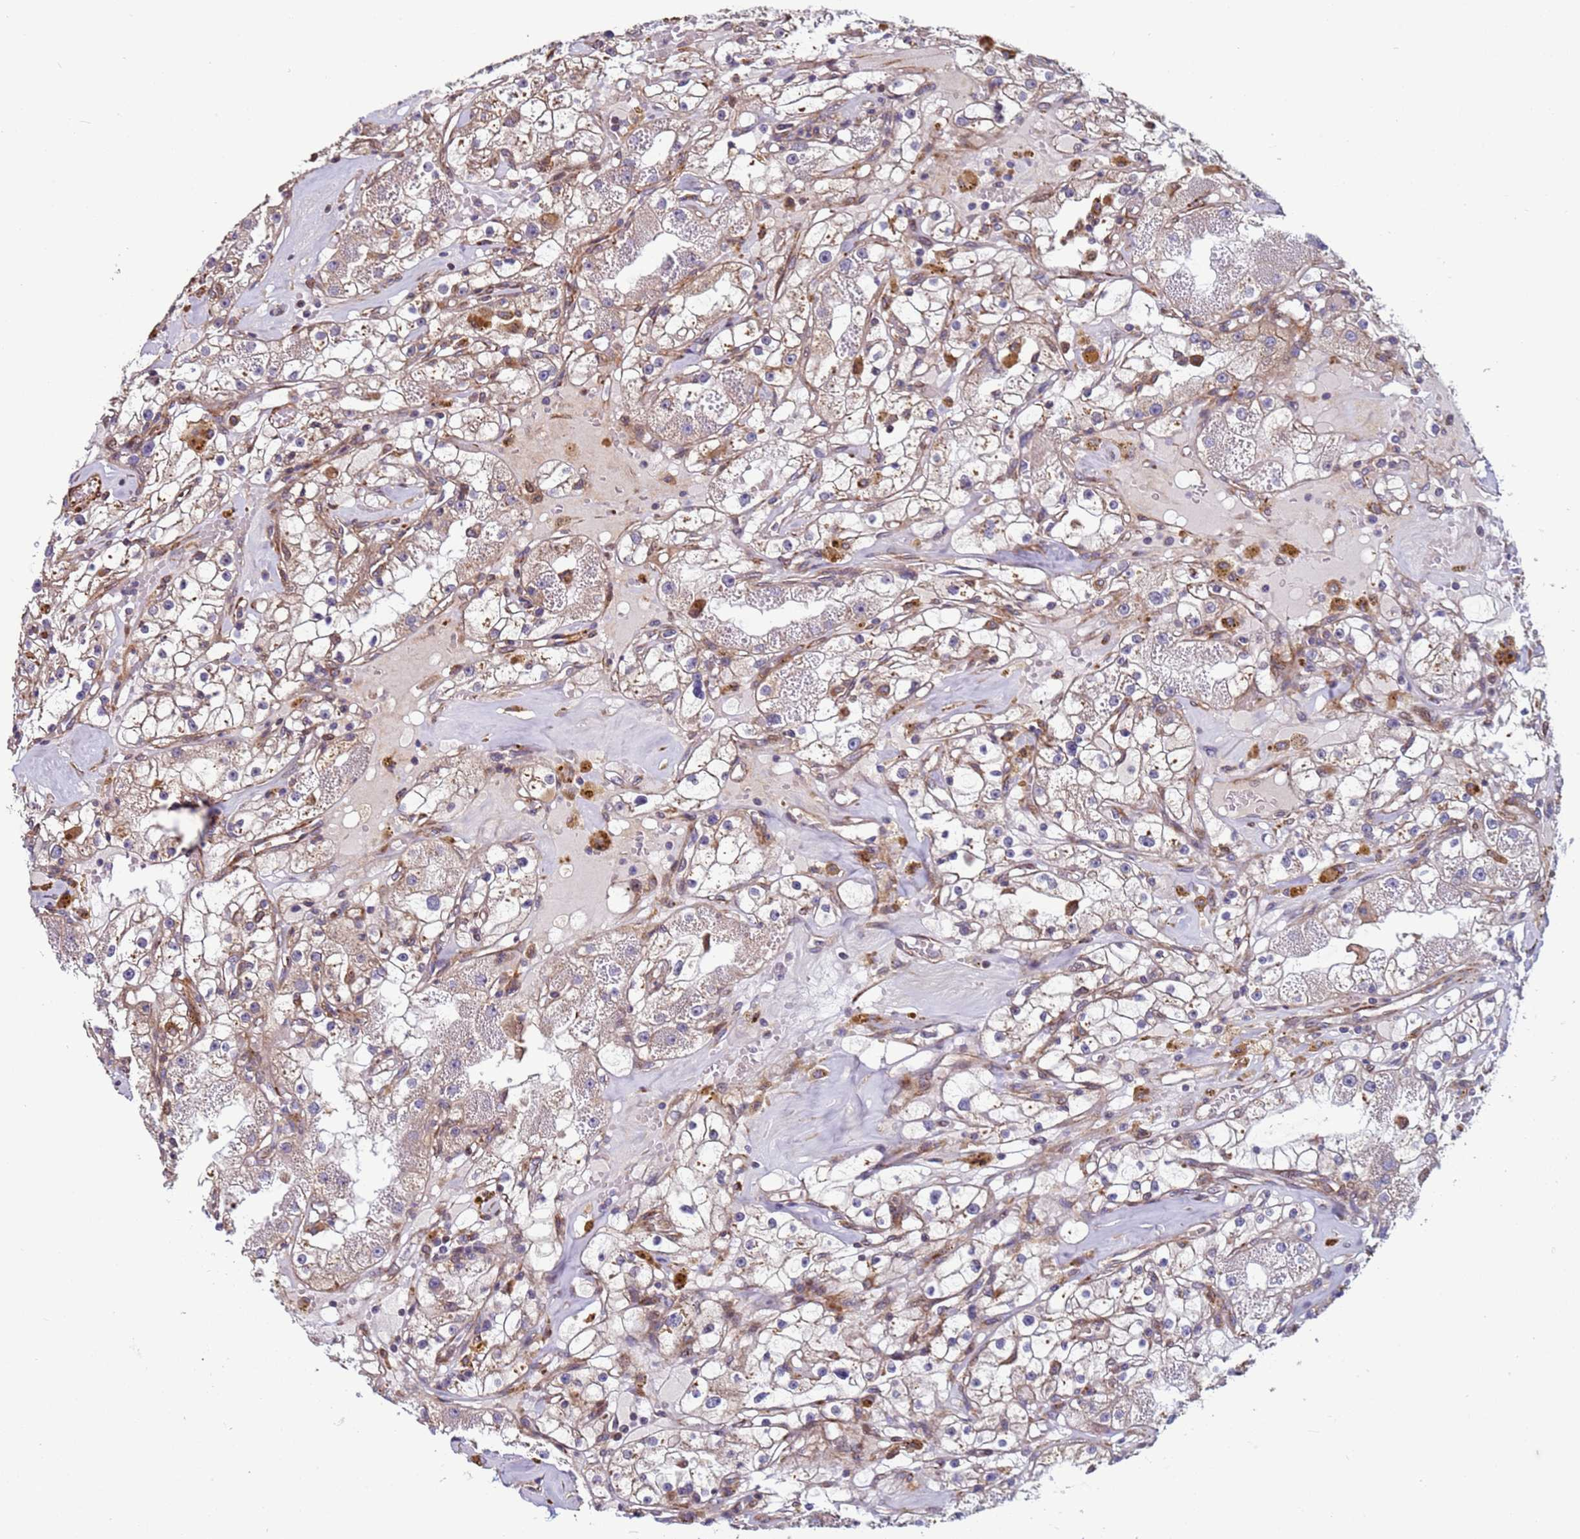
{"staining": {"intensity": "weak", "quantity": "25%-75%", "location": "cytoplasmic/membranous"}, "tissue": "renal cancer", "cell_type": "Tumor cells", "image_type": "cancer", "snomed": [{"axis": "morphology", "description": "Adenocarcinoma, NOS"}, {"axis": "topography", "description": "Kidney"}], "caption": "Brown immunohistochemical staining in human renal cancer (adenocarcinoma) displays weak cytoplasmic/membranous staining in about 25%-75% of tumor cells.", "gene": "MCRIP1", "patient": {"sex": "male", "age": 56}}